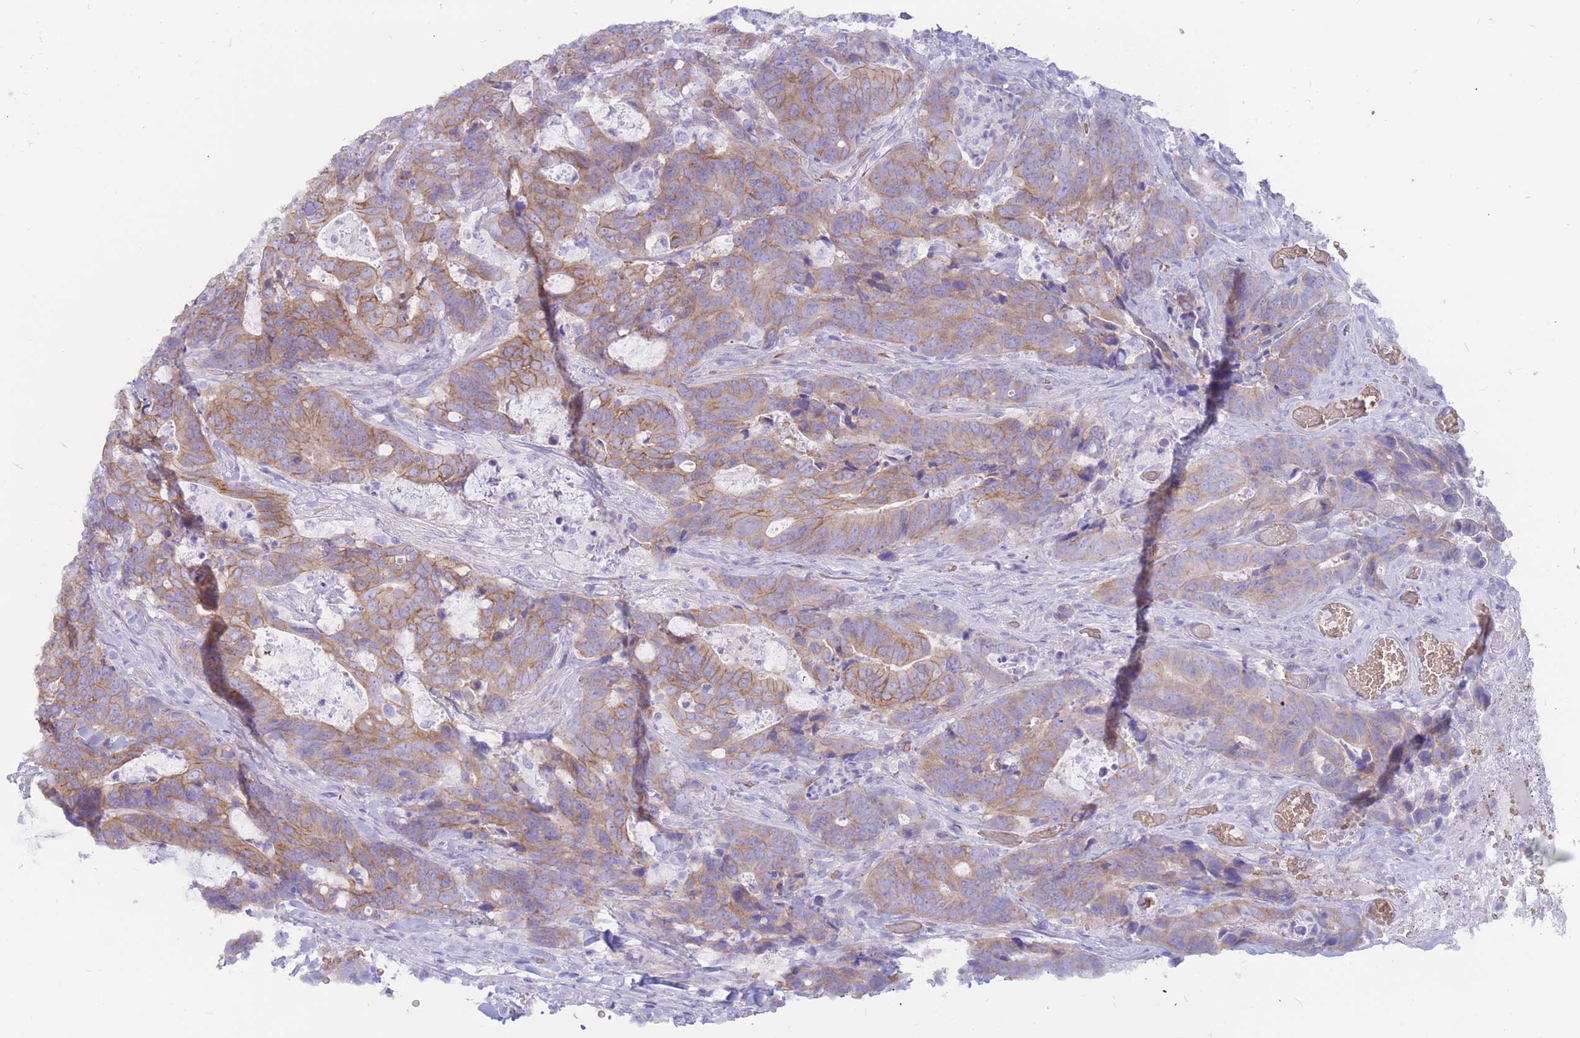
{"staining": {"intensity": "moderate", "quantity": ">75%", "location": "cytoplasmic/membranous"}, "tissue": "colorectal cancer", "cell_type": "Tumor cells", "image_type": "cancer", "snomed": [{"axis": "morphology", "description": "Adenocarcinoma, NOS"}, {"axis": "topography", "description": "Colon"}], "caption": "Immunohistochemical staining of human adenocarcinoma (colorectal) shows medium levels of moderate cytoplasmic/membranous positivity in approximately >75% of tumor cells.", "gene": "ADD2", "patient": {"sex": "female", "age": 82}}